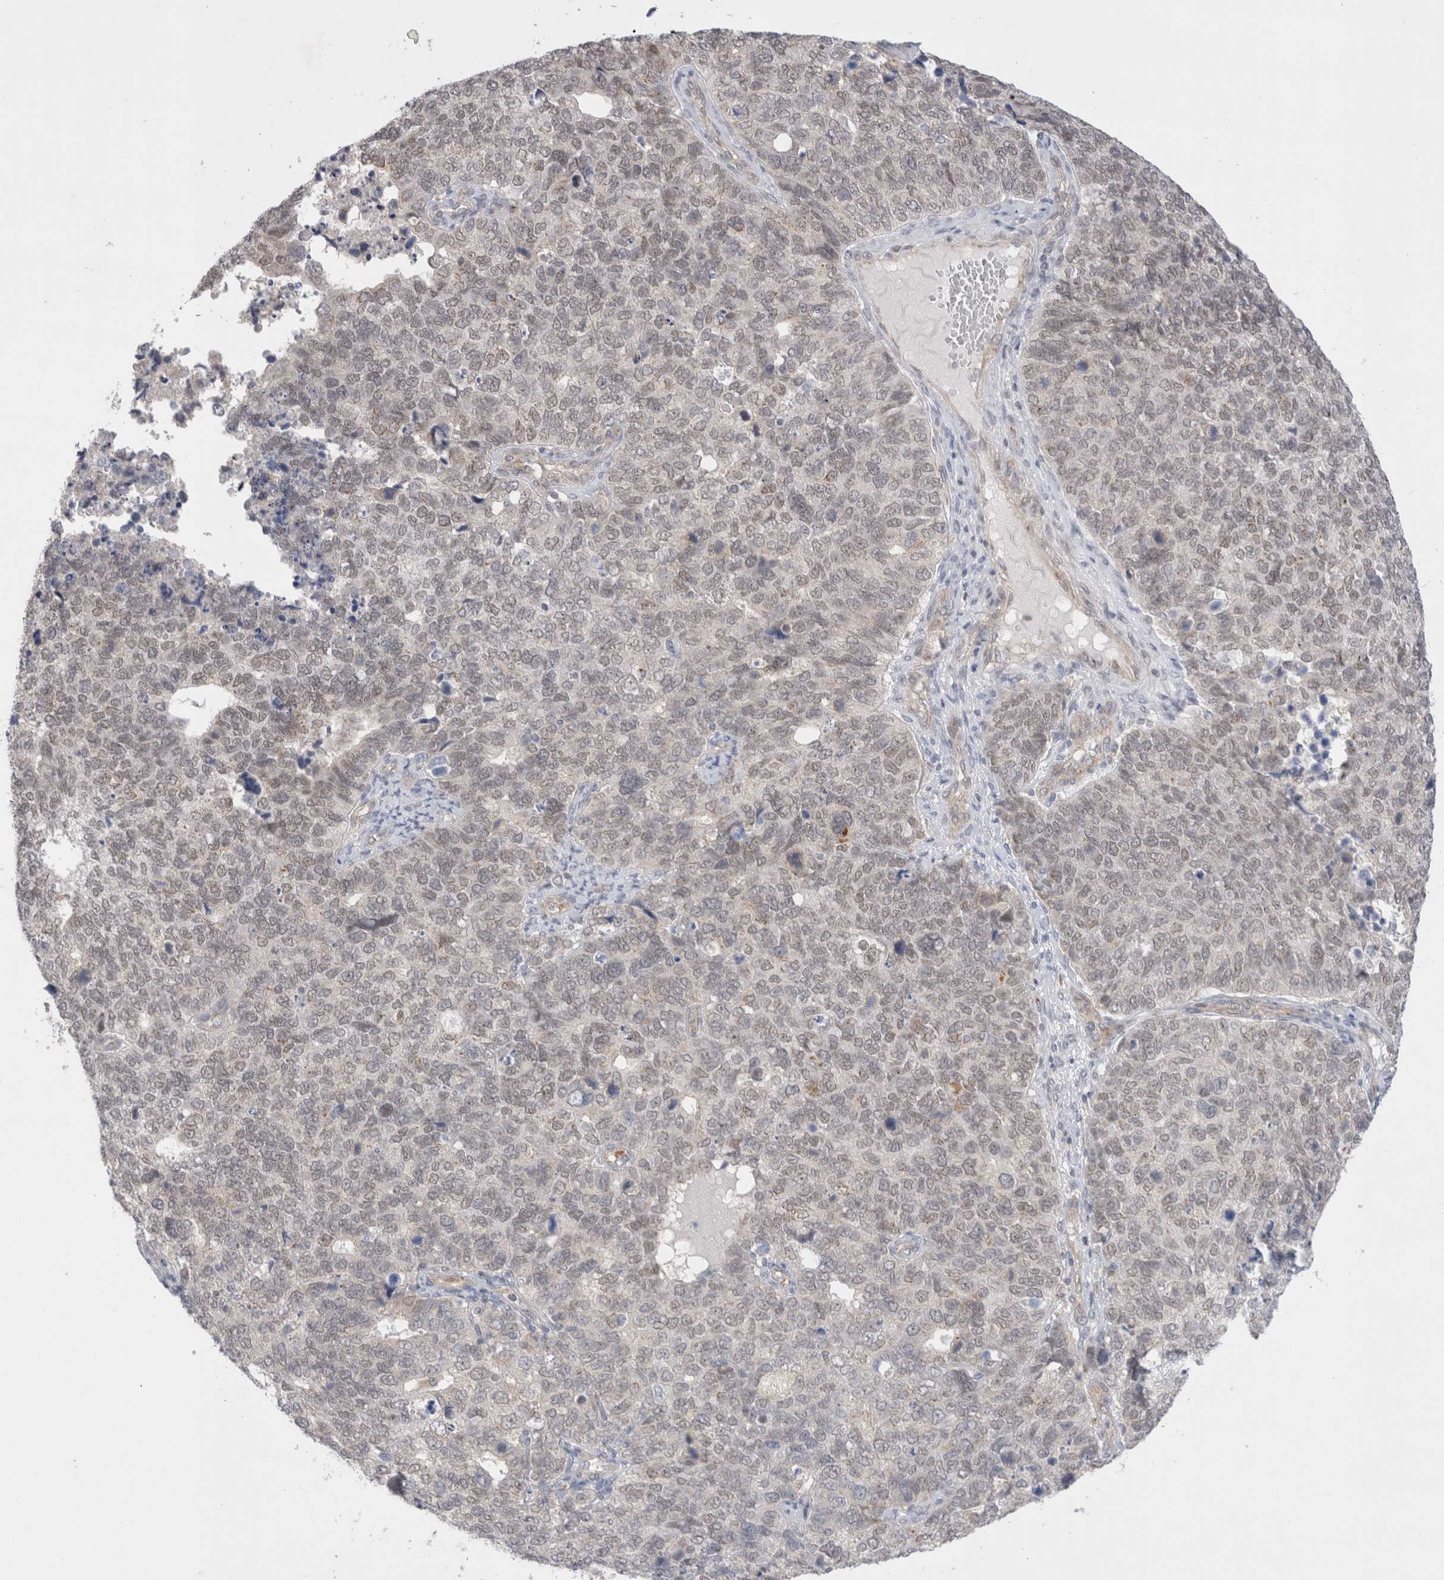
{"staining": {"intensity": "weak", "quantity": ">75%", "location": "nuclear"}, "tissue": "cervical cancer", "cell_type": "Tumor cells", "image_type": "cancer", "snomed": [{"axis": "morphology", "description": "Squamous cell carcinoma, NOS"}, {"axis": "topography", "description": "Cervix"}], "caption": "Human cervical squamous cell carcinoma stained with a protein marker displays weak staining in tumor cells.", "gene": "BICD2", "patient": {"sex": "female", "age": 63}}